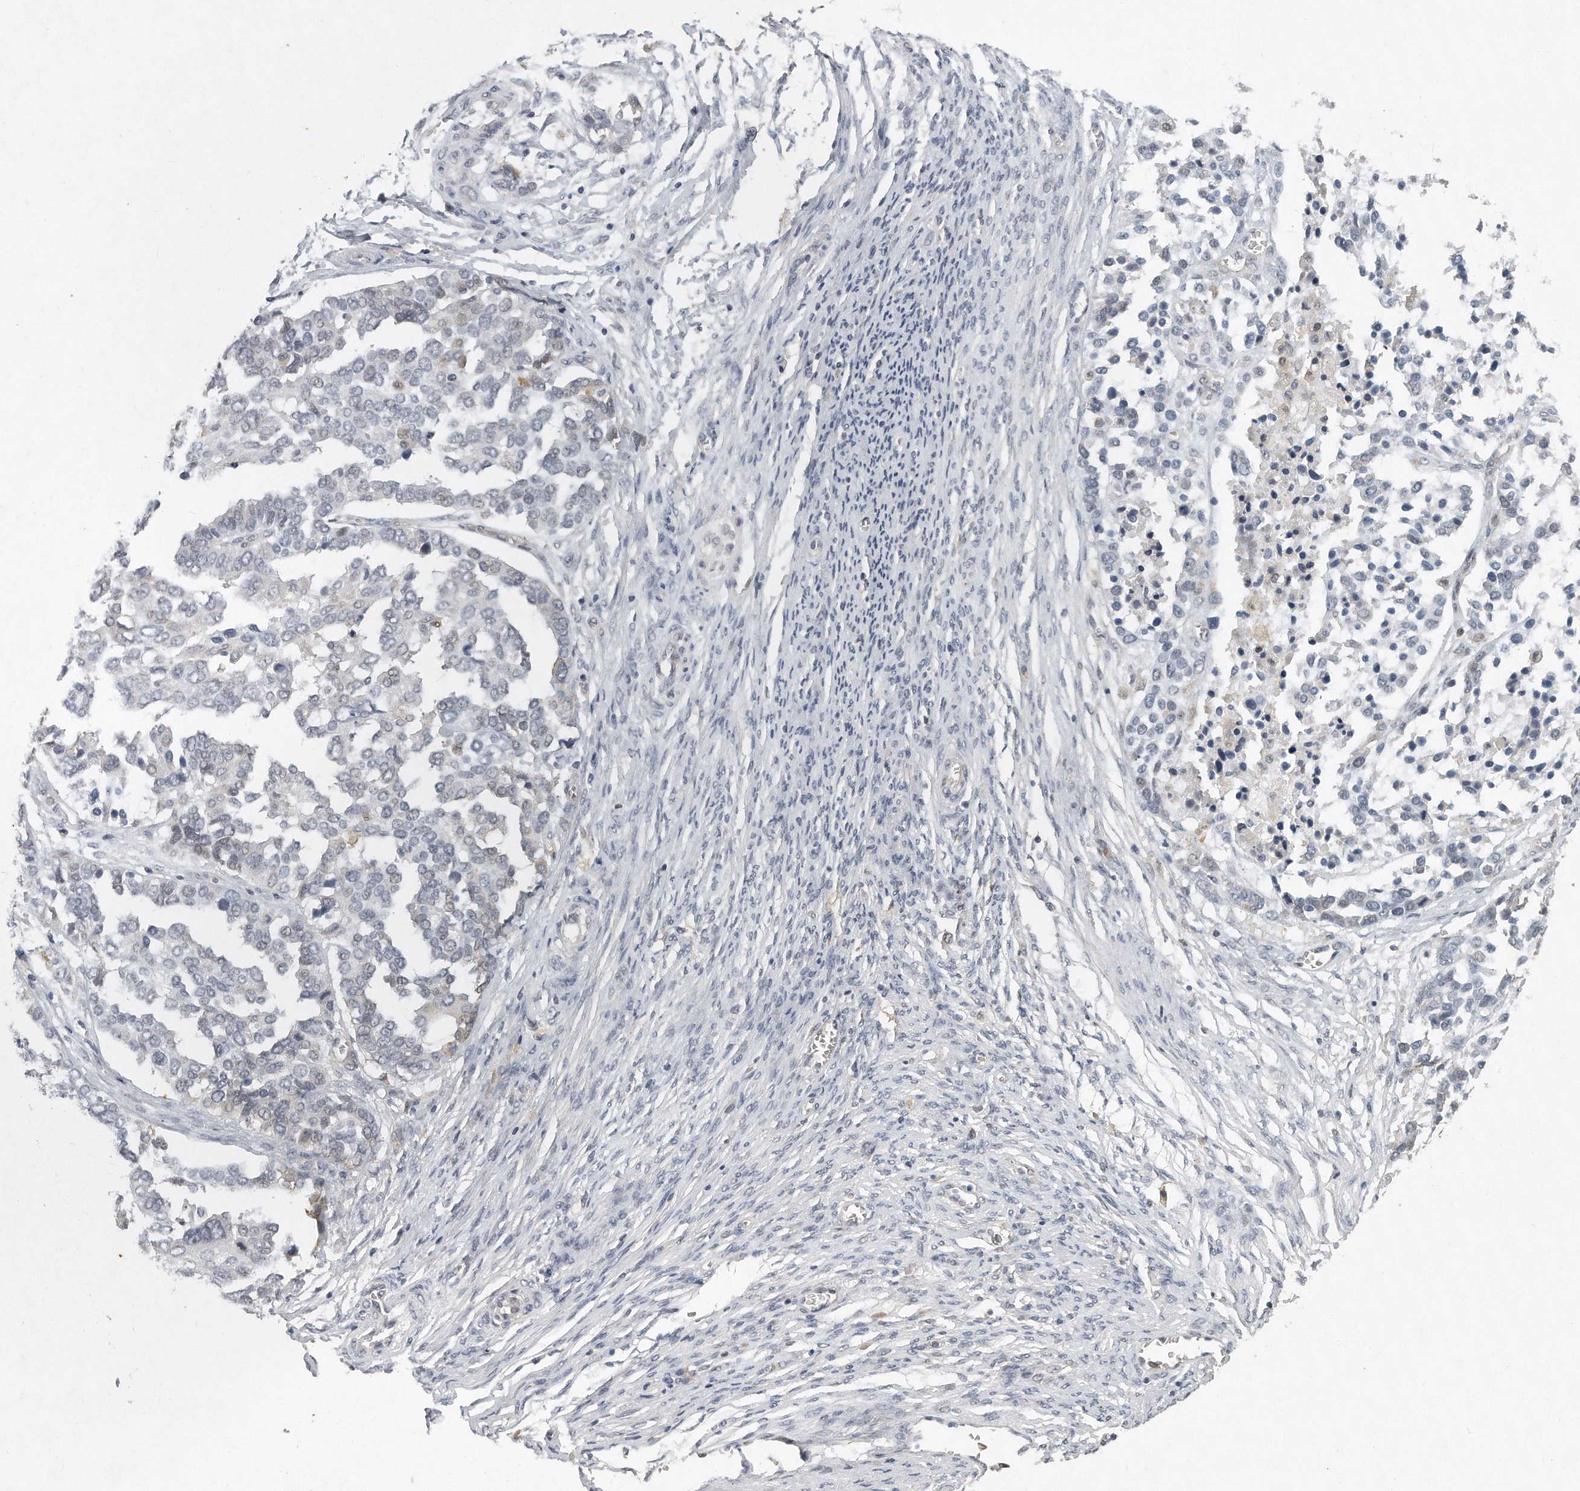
{"staining": {"intensity": "negative", "quantity": "none", "location": "none"}, "tissue": "ovarian cancer", "cell_type": "Tumor cells", "image_type": "cancer", "snomed": [{"axis": "morphology", "description": "Cystadenocarcinoma, serous, NOS"}, {"axis": "topography", "description": "Ovary"}], "caption": "High power microscopy histopathology image of an IHC micrograph of serous cystadenocarcinoma (ovarian), revealing no significant staining in tumor cells. Nuclei are stained in blue.", "gene": "CAMK1", "patient": {"sex": "female", "age": 44}}